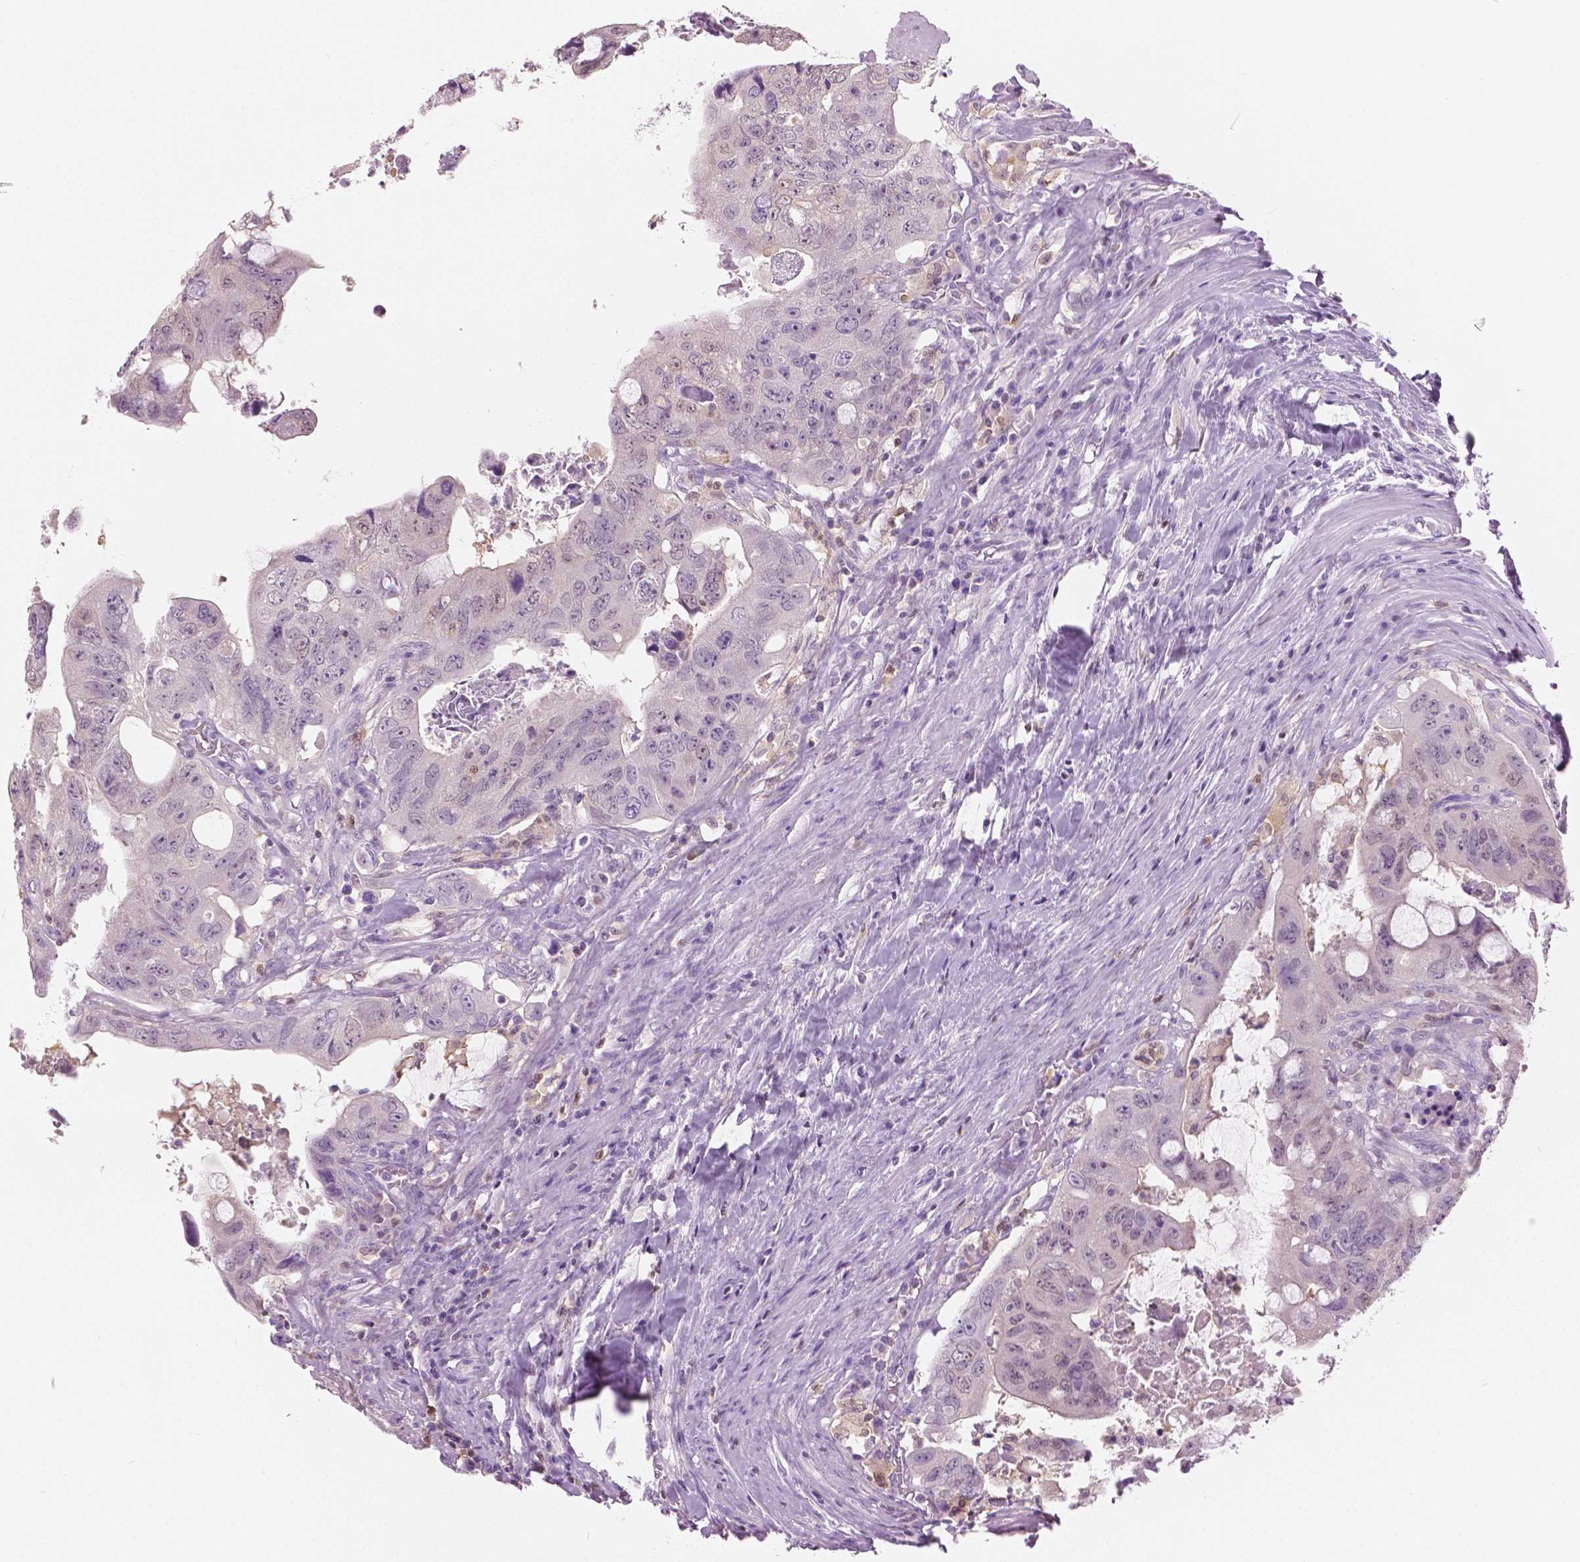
{"staining": {"intensity": "negative", "quantity": "none", "location": "none"}, "tissue": "colorectal cancer", "cell_type": "Tumor cells", "image_type": "cancer", "snomed": [{"axis": "morphology", "description": "Adenocarcinoma, NOS"}, {"axis": "topography", "description": "Colon"}], "caption": "A high-resolution photomicrograph shows IHC staining of colorectal adenocarcinoma, which demonstrates no significant staining in tumor cells.", "gene": "GALM", "patient": {"sex": "male", "age": 57}}